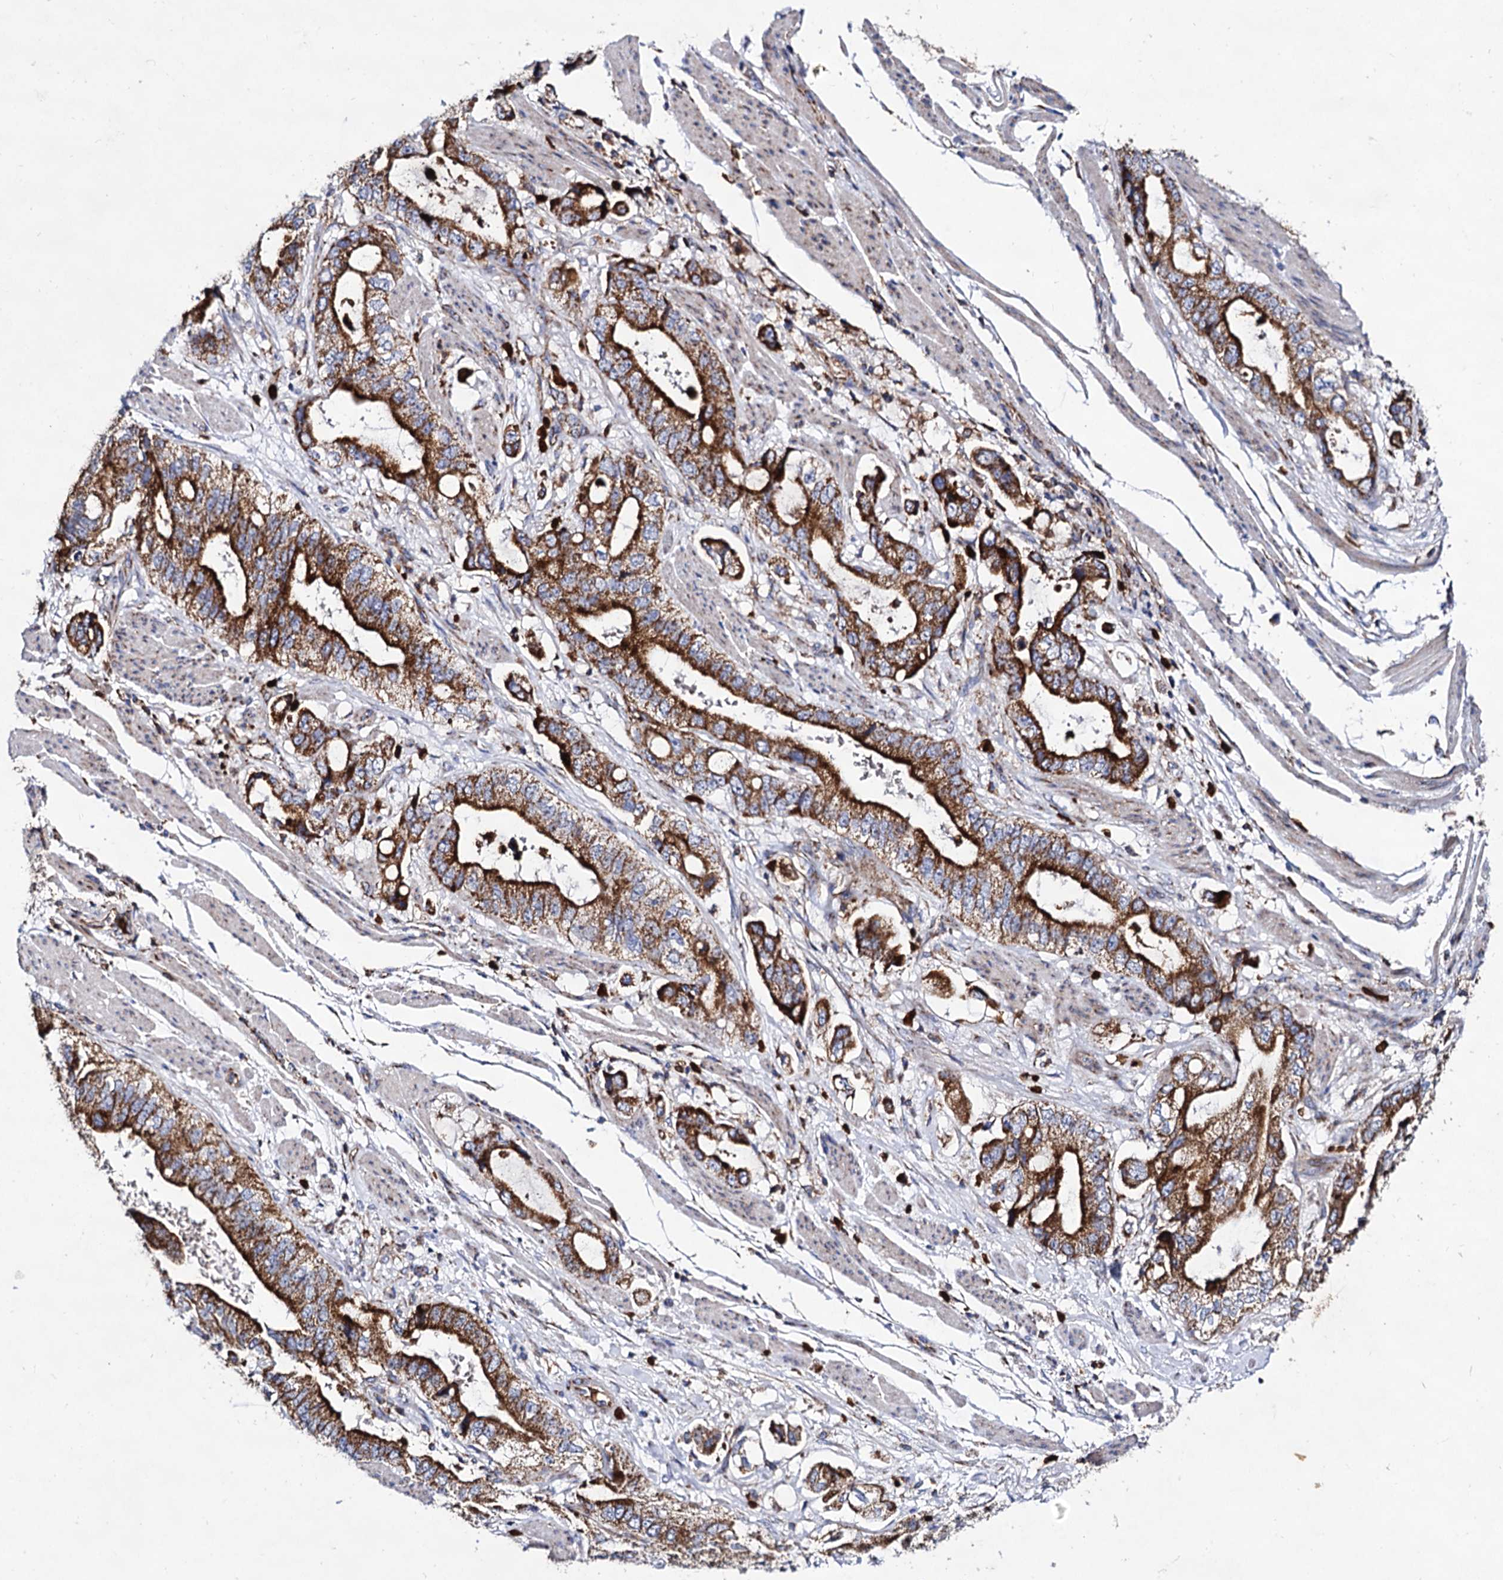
{"staining": {"intensity": "strong", "quantity": ">75%", "location": "cytoplasmic/membranous"}, "tissue": "stomach cancer", "cell_type": "Tumor cells", "image_type": "cancer", "snomed": [{"axis": "morphology", "description": "Adenocarcinoma, NOS"}, {"axis": "topography", "description": "Stomach"}], "caption": "High-power microscopy captured an immunohistochemistry image of stomach cancer (adenocarcinoma), revealing strong cytoplasmic/membranous expression in approximately >75% of tumor cells. The staining was performed using DAB to visualize the protein expression in brown, while the nuclei were stained in blue with hematoxylin (Magnification: 20x).", "gene": "ACAD9", "patient": {"sex": "male", "age": 62}}